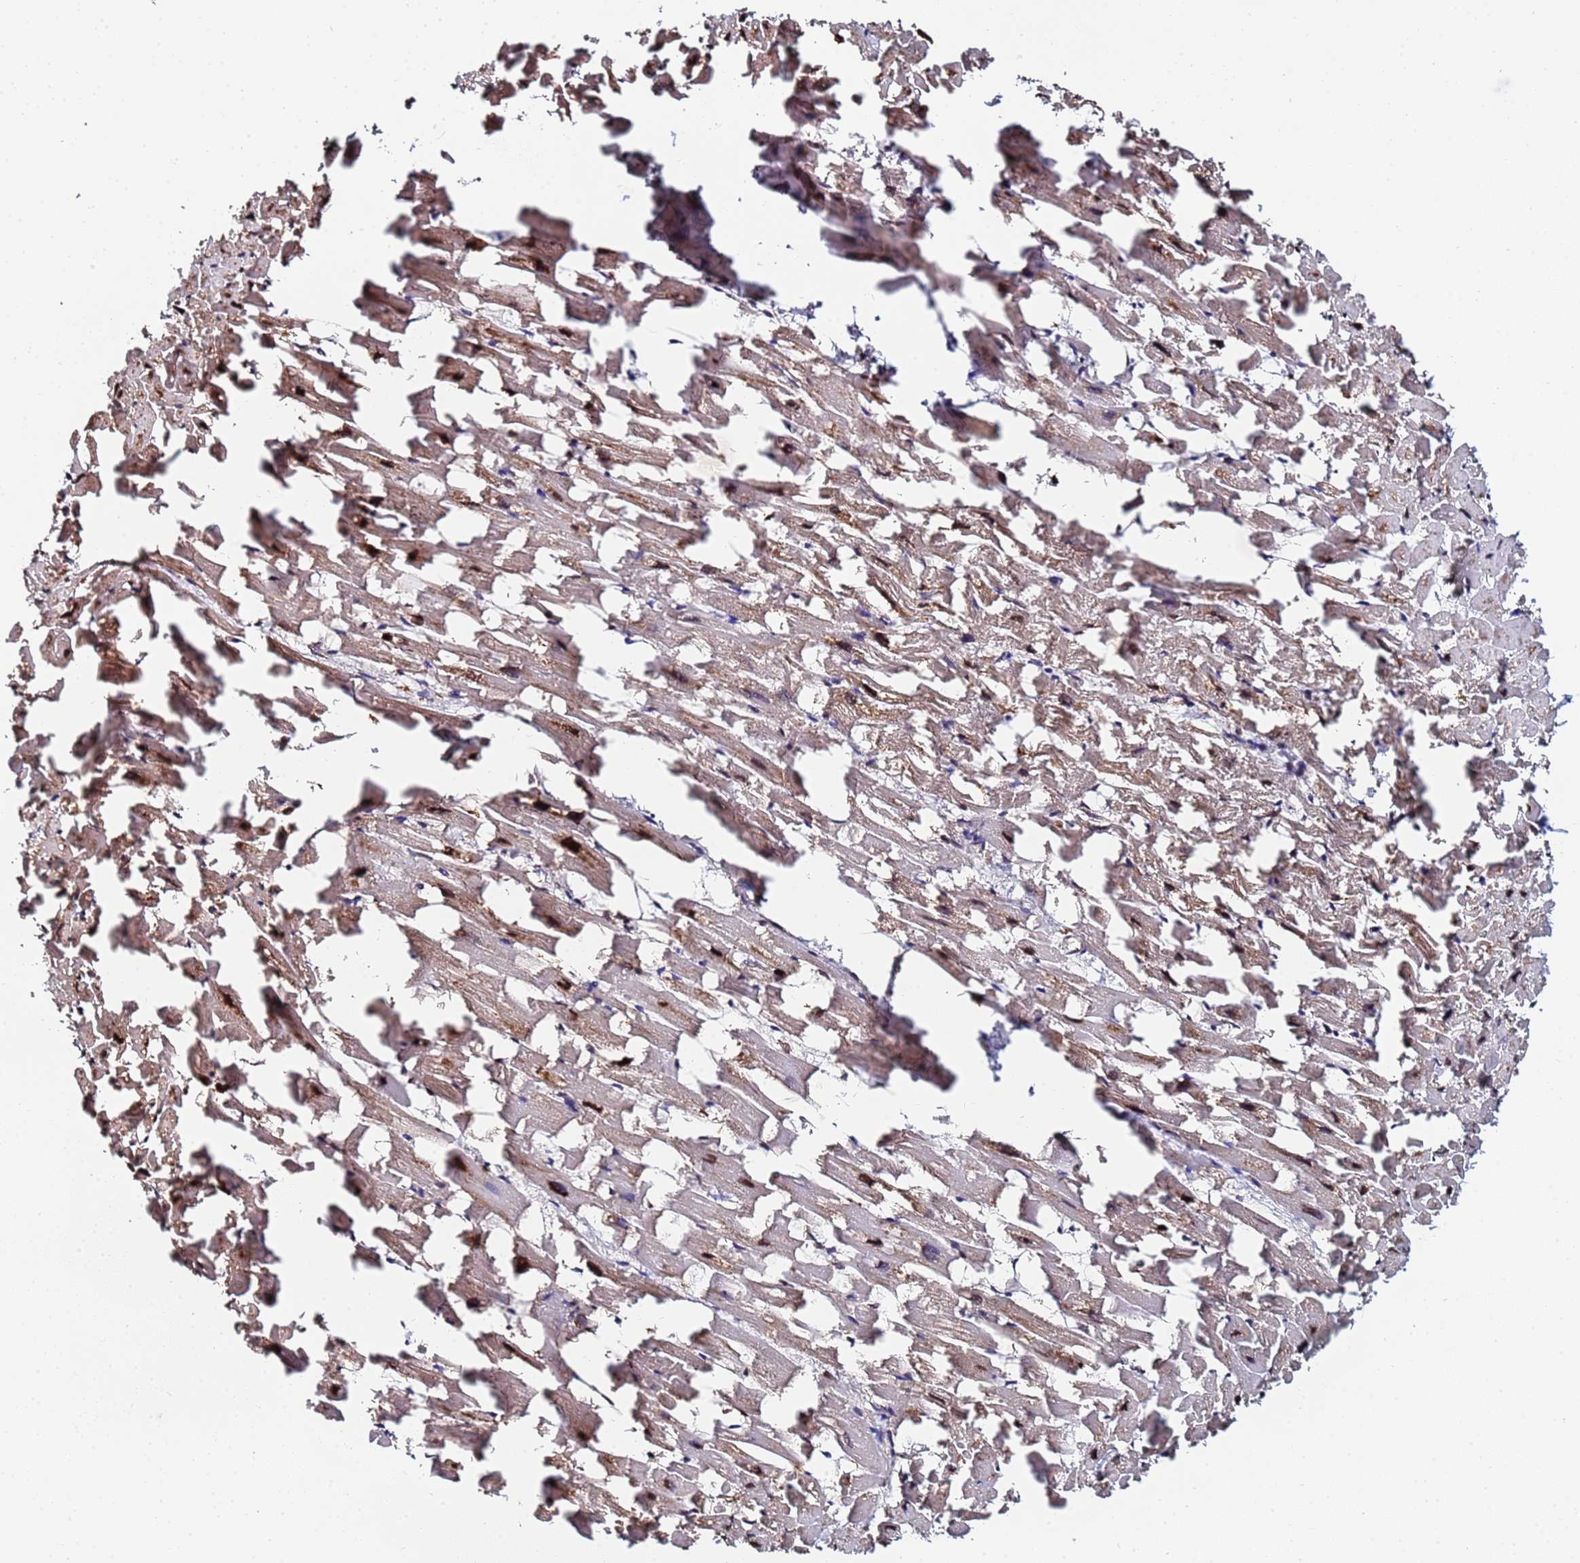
{"staining": {"intensity": "moderate", "quantity": ">75%", "location": "cytoplasmic/membranous"}, "tissue": "heart muscle", "cell_type": "Cardiomyocytes", "image_type": "normal", "snomed": [{"axis": "morphology", "description": "Normal tissue, NOS"}, {"axis": "topography", "description": "Heart"}], "caption": "Heart muscle stained with DAB (3,3'-diaminobenzidine) immunohistochemistry (IHC) demonstrates medium levels of moderate cytoplasmic/membranous staining in about >75% of cardiomyocytes. (DAB IHC, brown staining for protein, blue staining for nuclei).", "gene": "GLUD1", "patient": {"sex": "female", "age": 64}}